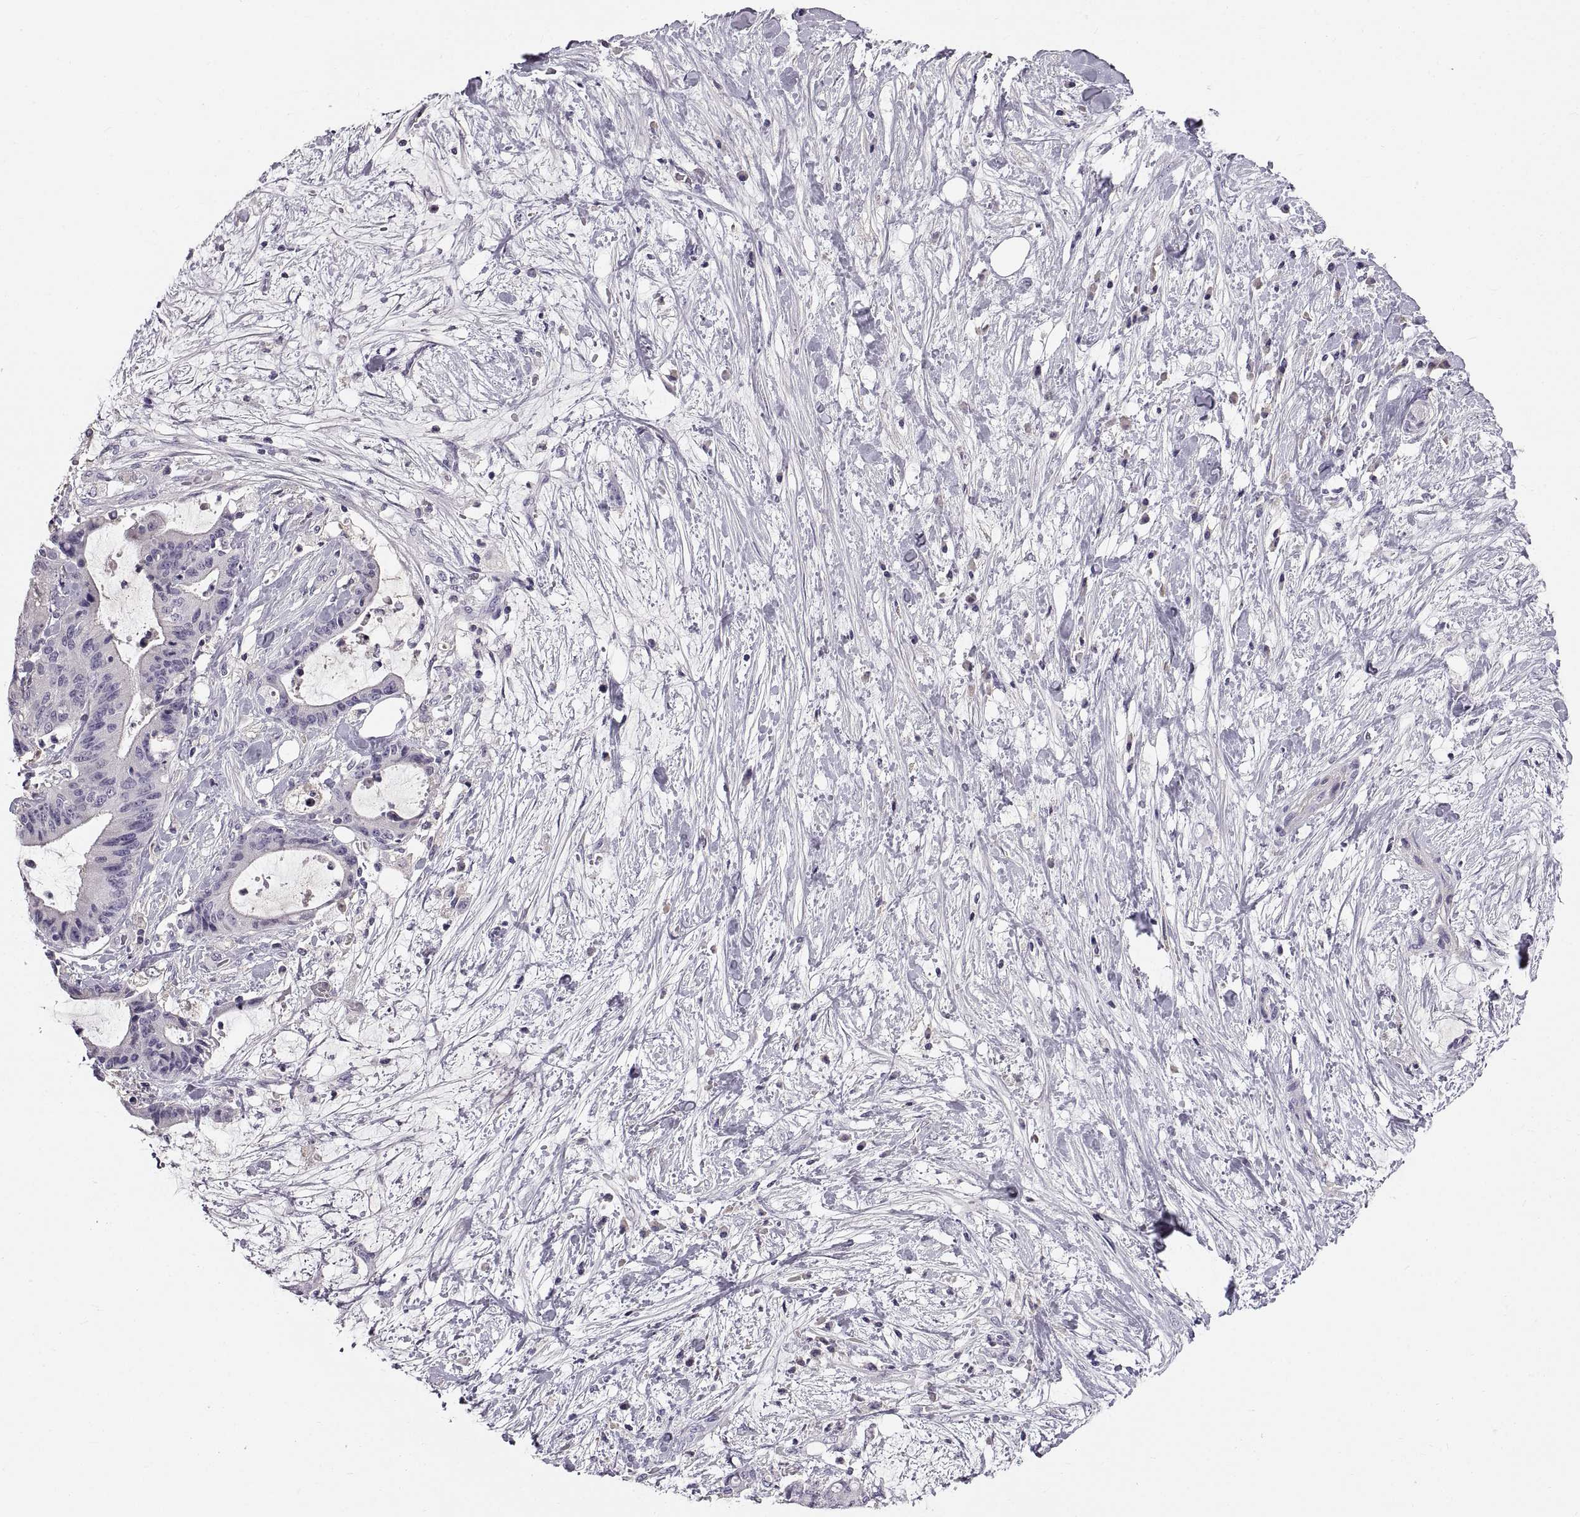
{"staining": {"intensity": "negative", "quantity": "none", "location": "none"}, "tissue": "liver cancer", "cell_type": "Tumor cells", "image_type": "cancer", "snomed": [{"axis": "morphology", "description": "Cholangiocarcinoma"}, {"axis": "topography", "description": "Liver"}], "caption": "A photomicrograph of liver cancer stained for a protein exhibits no brown staining in tumor cells.", "gene": "ADAM32", "patient": {"sex": "female", "age": 73}}